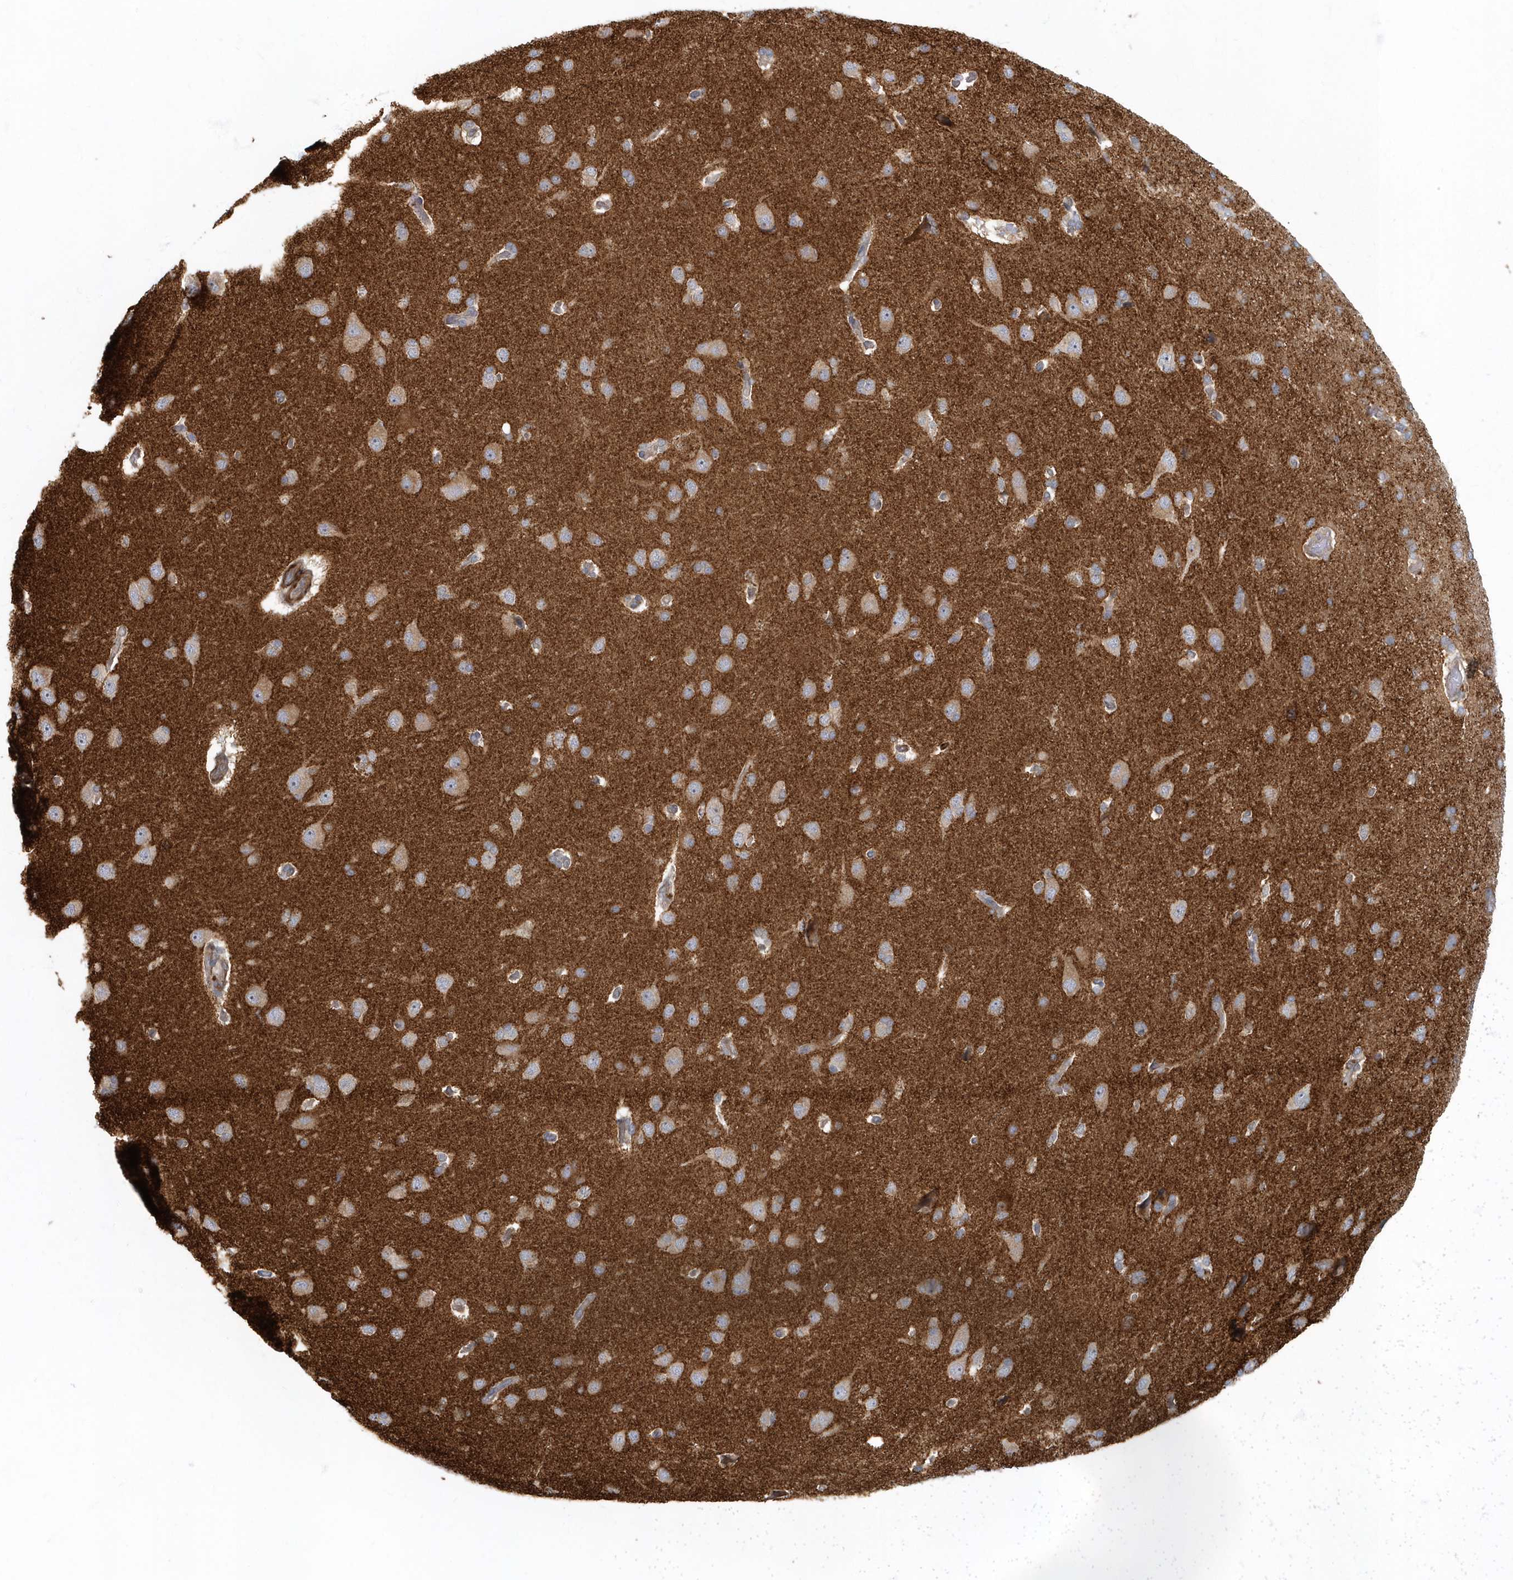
{"staining": {"intensity": "negative", "quantity": "none", "location": "none"}, "tissue": "cerebral cortex", "cell_type": "Endothelial cells", "image_type": "normal", "snomed": [{"axis": "morphology", "description": "Normal tissue, NOS"}, {"axis": "topography", "description": "Cerebral cortex"}], "caption": "Immunohistochemistry (IHC) of unremarkable human cerebral cortex demonstrates no staining in endothelial cells.", "gene": "ARHGEF38", "patient": {"sex": "male", "age": 62}}